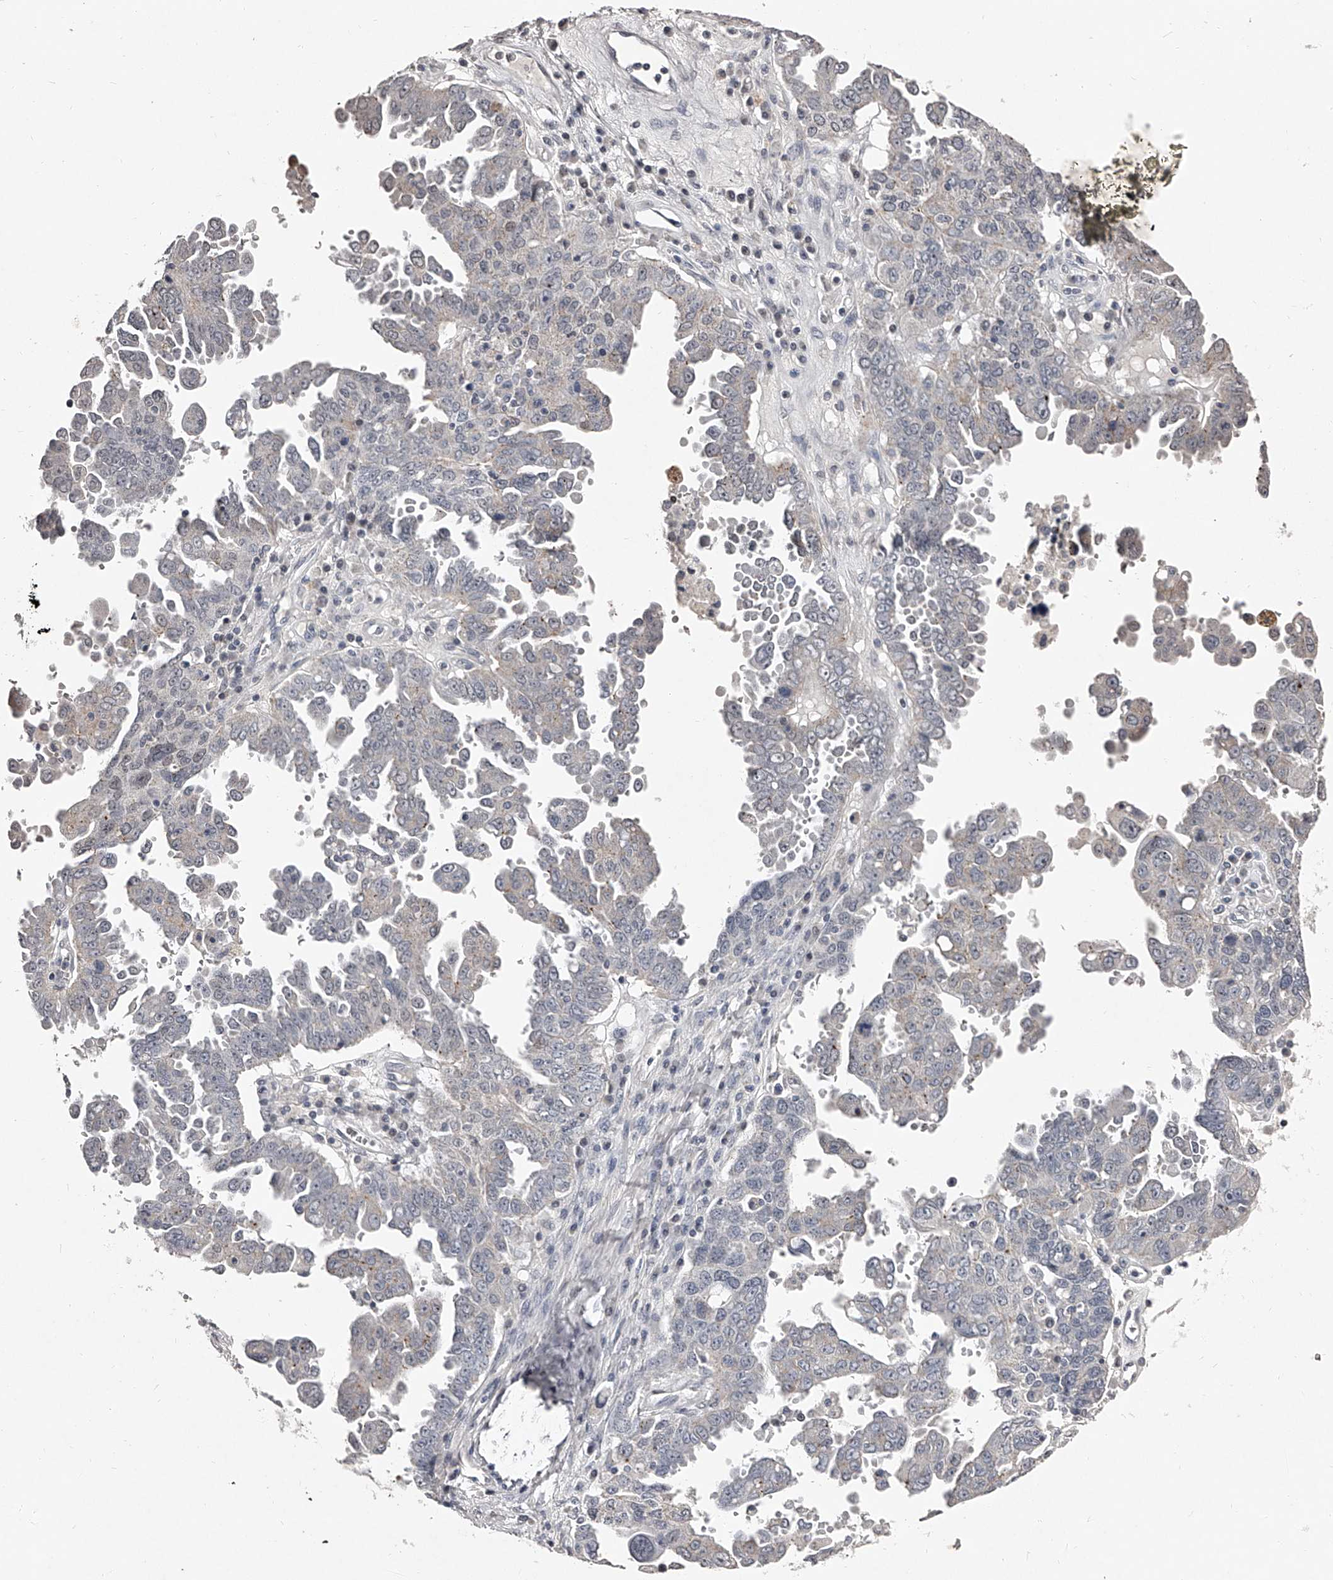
{"staining": {"intensity": "negative", "quantity": "none", "location": "none"}, "tissue": "ovarian cancer", "cell_type": "Tumor cells", "image_type": "cancer", "snomed": [{"axis": "morphology", "description": "Carcinoma, endometroid"}, {"axis": "topography", "description": "Ovary"}], "caption": "A high-resolution micrograph shows IHC staining of ovarian cancer, which reveals no significant positivity in tumor cells. The staining was performed using DAB to visualize the protein expression in brown, while the nuclei were stained in blue with hematoxylin (Magnification: 20x).", "gene": "NT5DC1", "patient": {"sex": "female", "age": 62}}